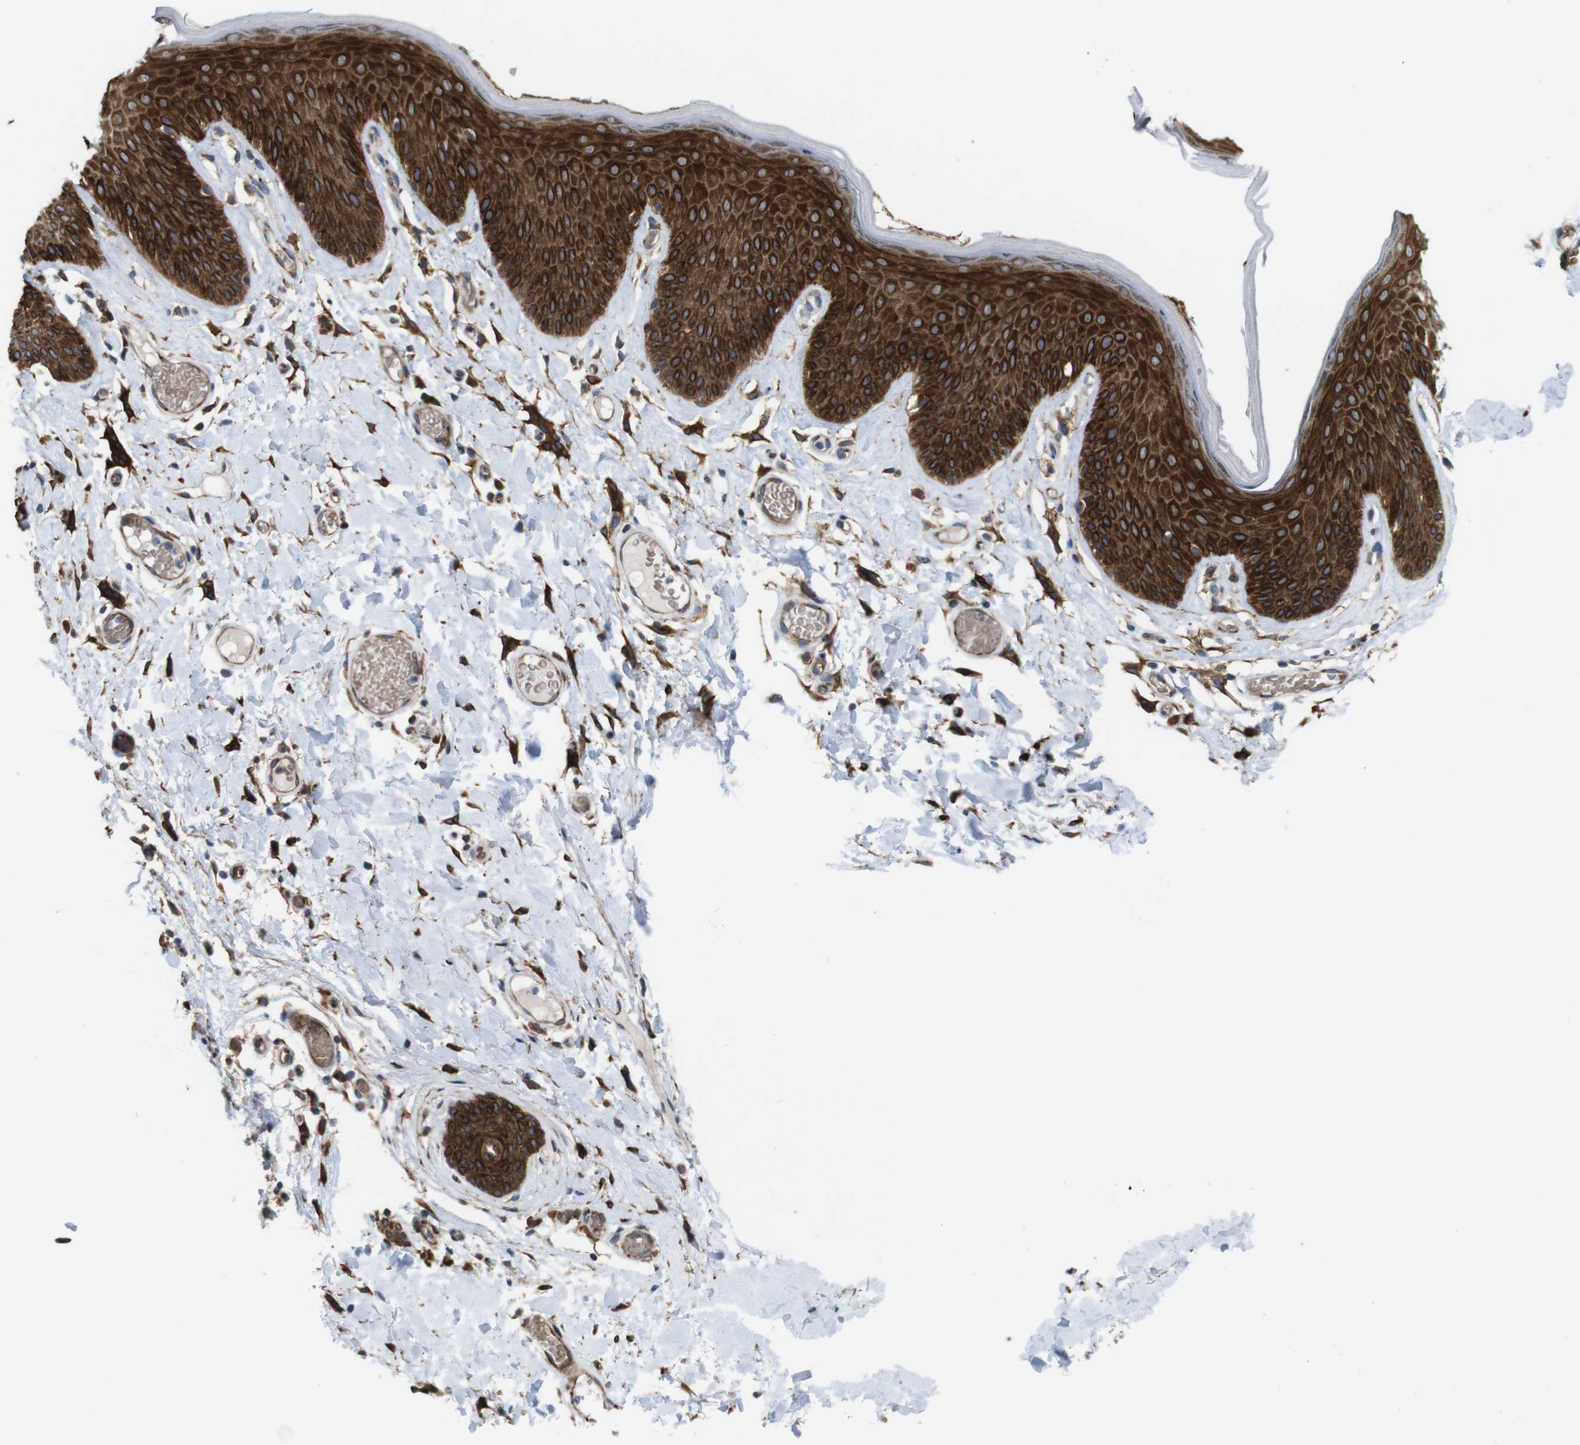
{"staining": {"intensity": "strong", "quantity": ">75%", "location": "cytoplasmic/membranous"}, "tissue": "skin", "cell_type": "Epidermal cells", "image_type": "normal", "snomed": [{"axis": "morphology", "description": "Normal tissue, NOS"}, {"axis": "topography", "description": "Vulva"}], "caption": "Strong cytoplasmic/membranous protein expression is appreciated in approximately >75% of epidermal cells in skin. The staining was performed using DAB (3,3'-diaminobenzidine) to visualize the protein expression in brown, while the nuclei were stained in blue with hematoxylin (Magnification: 20x).", "gene": "EFCAB14", "patient": {"sex": "female", "age": 73}}